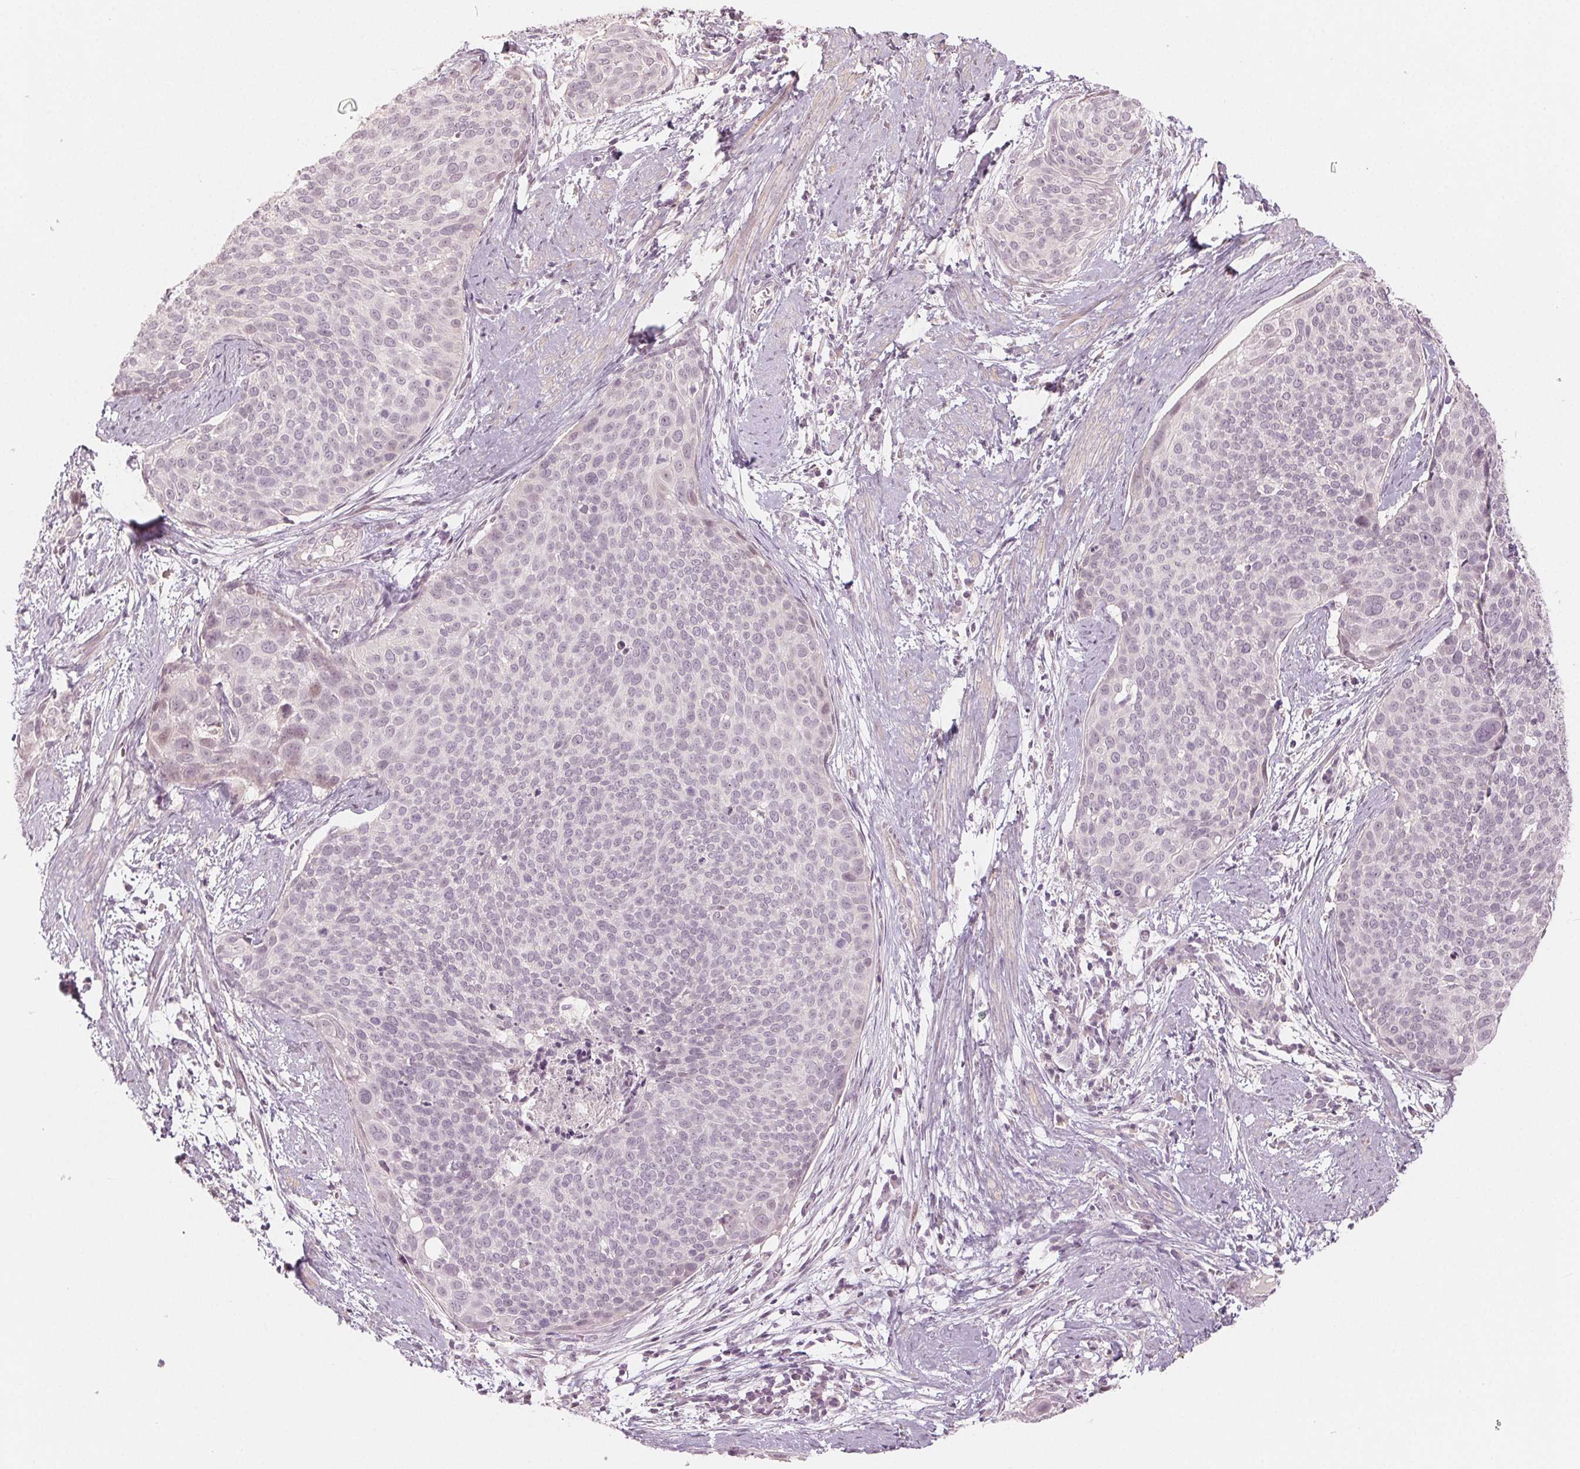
{"staining": {"intensity": "negative", "quantity": "none", "location": "none"}, "tissue": "cervical cancer", "cell_type": "Tumor cells", "image_type": "cancer", "snomed": [{"axis": "morphology", "description": "Squamous cell carcinoma, NOS"}, {"axis": "topography", "description": "Cervix"}], "caption": "Immunohistochemistry image of neoplastic tissue: human cervical squamous cell carcinoma stained with DAB shows no significant protein staining in tumor cells. Nuclei are stained in blue.", "gene": "ZBBX", "patient": {"sex": "female", "age": 39}}